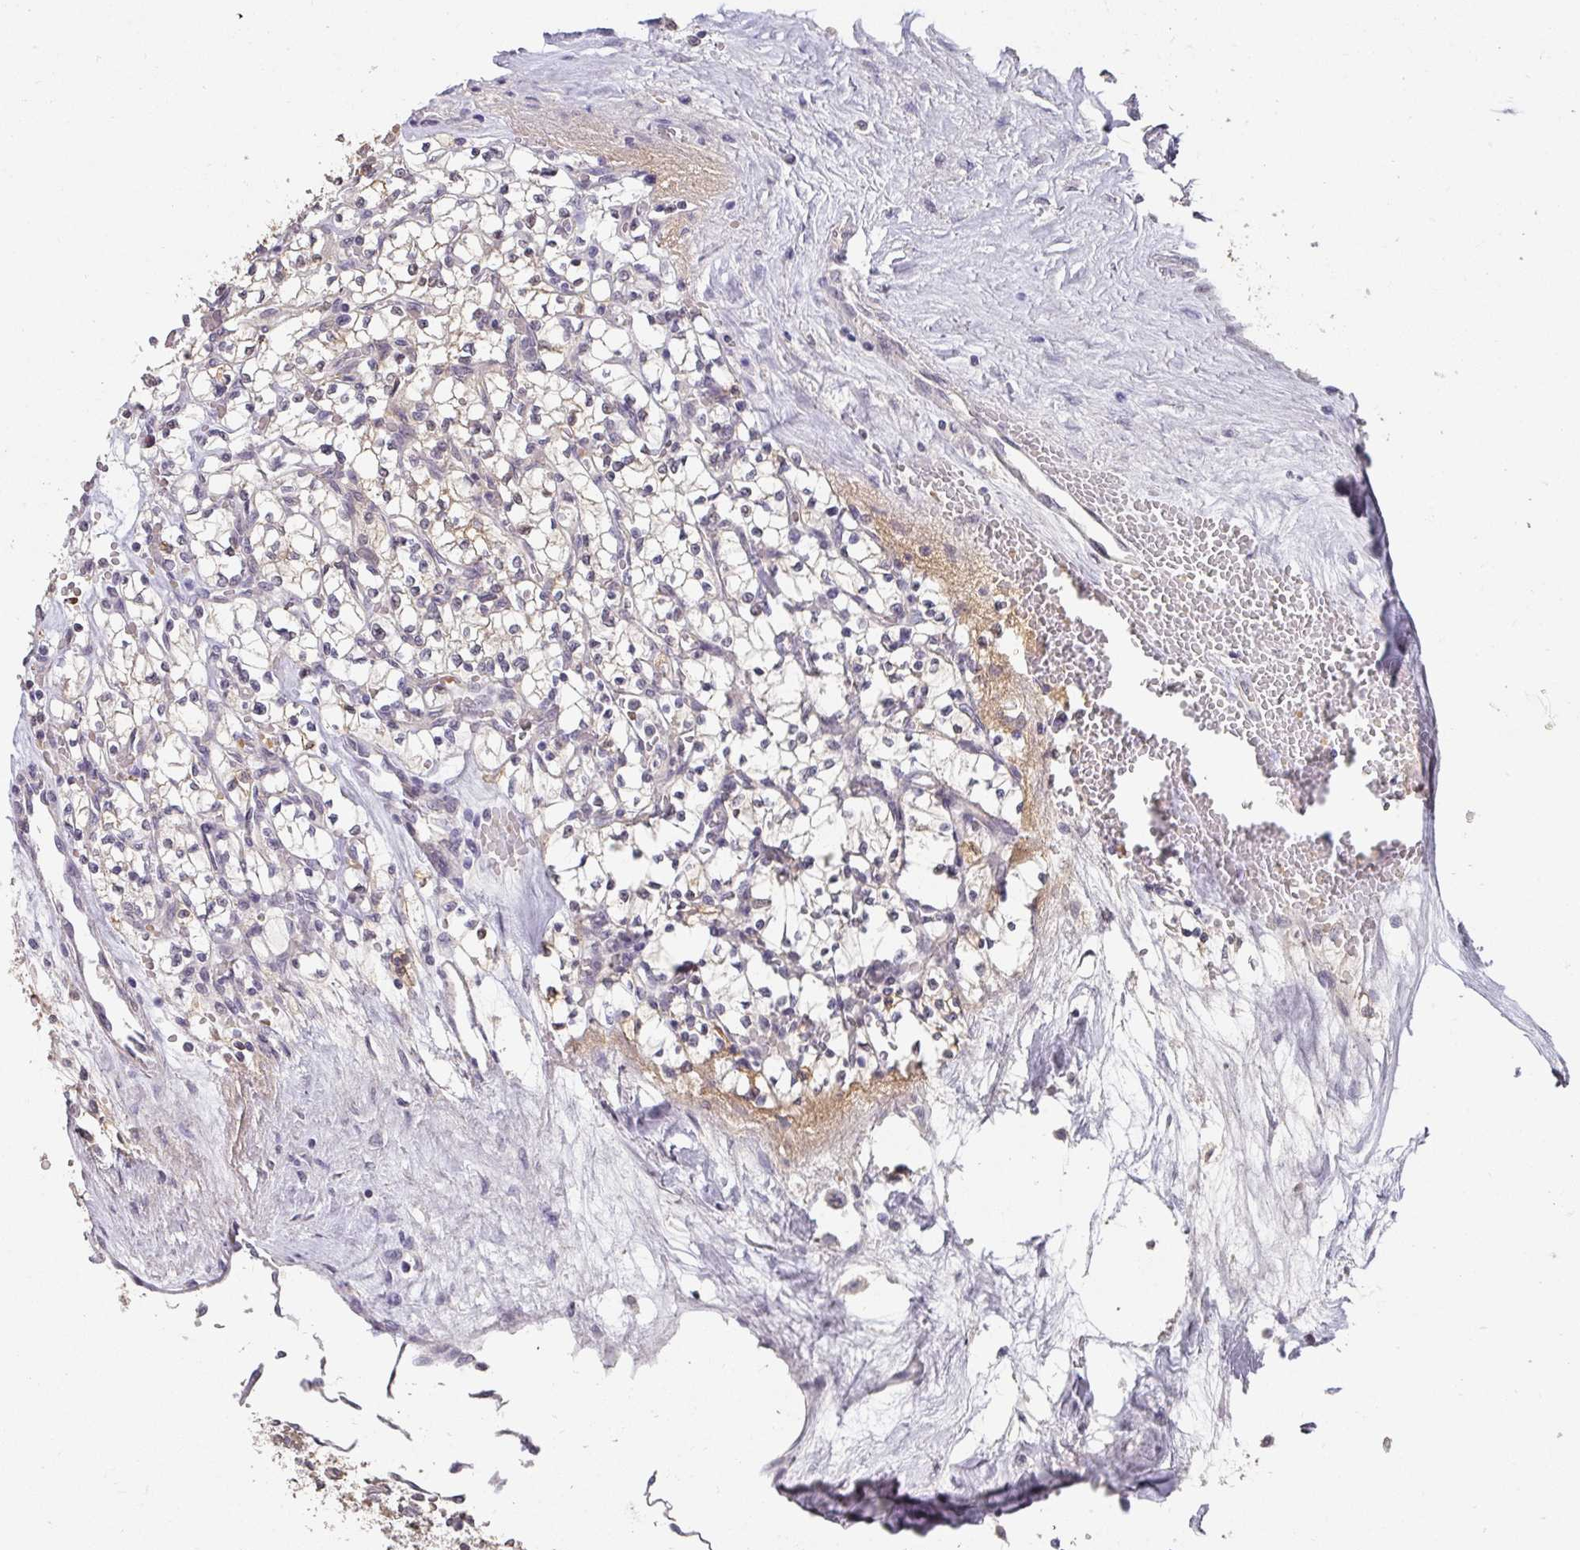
{"staining": {"intensity": "weak", "quantity": "<25%", "location": "nuclear"}, "tissue": "renal cancer", "cell_type": "Tumor cells", "image_type": "cancer", "snomed": [{"axis": "morphology", "description": "Adenocarcinoma, NOS"}, {"axis": "topography", "description": "Kidney"}], "caption": "High power microscopy image of an IHC image of renal cancer, revealing no significant positivity in tumor cells.", "gene": "FOXN4", "patient": {"sex": "female", "age": 64}}